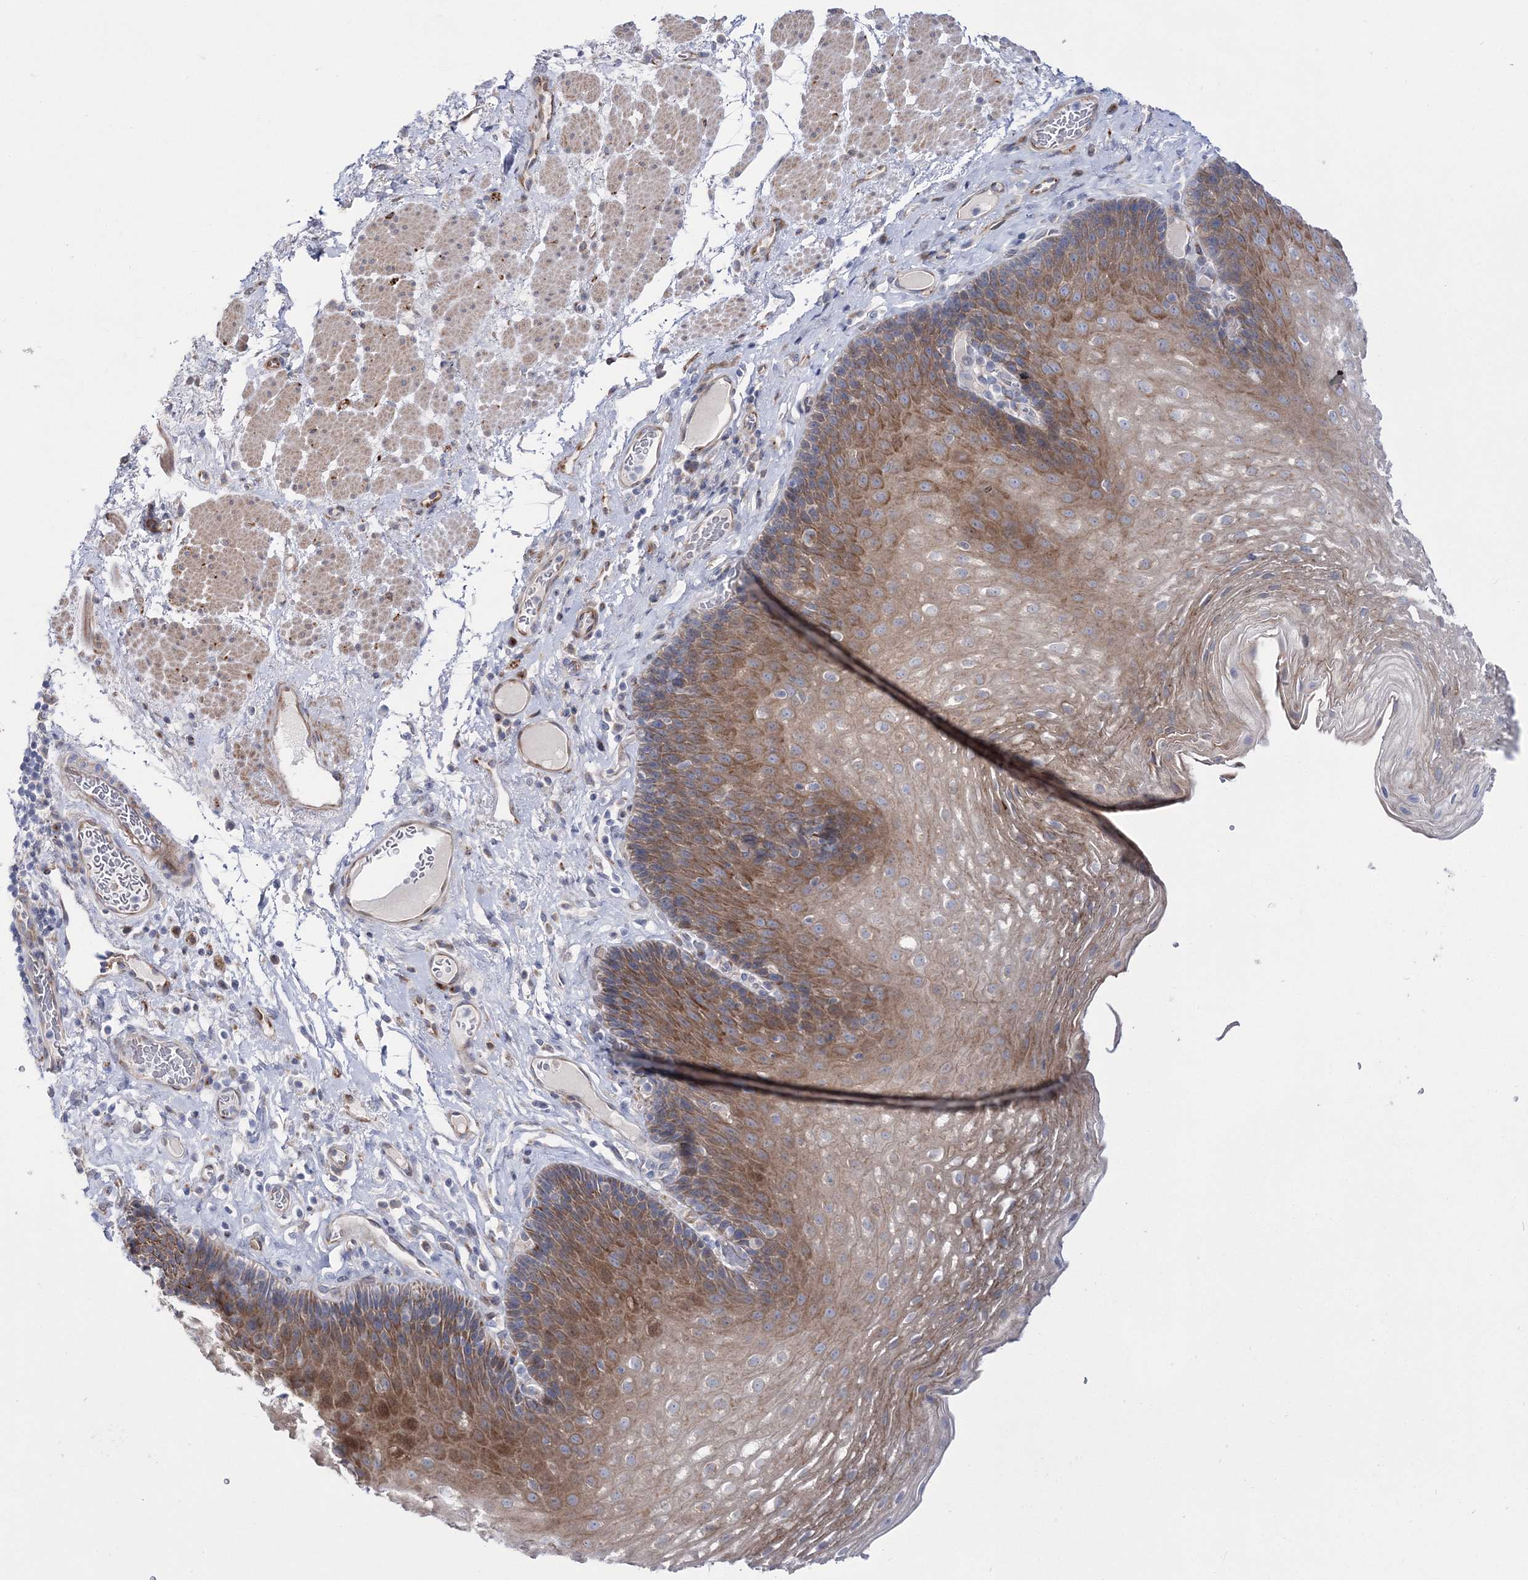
{"staining": {"intensity": "moderate", "quantity": "25%-75%", "location": "cytoplasmic/membranous"}, "tissue": "esophagus", "cell_type": "Squamous epithelial cells", "image_type": "normal", "snomed": [{"axis": "morphology", "description": "Normal tissue, NOS"}, {"axis": "topography", "description": "Esophagus"}], "caption": "Immunohistochemical staining of benign human esophagus reveals 25%-75% levels of moderate cytoplasmic/membranous protein staining in about 25%-75% of squamous epithelial cells.", "gene": "ARHGAP32", "patient": {"sex": "female", "age": 66}}